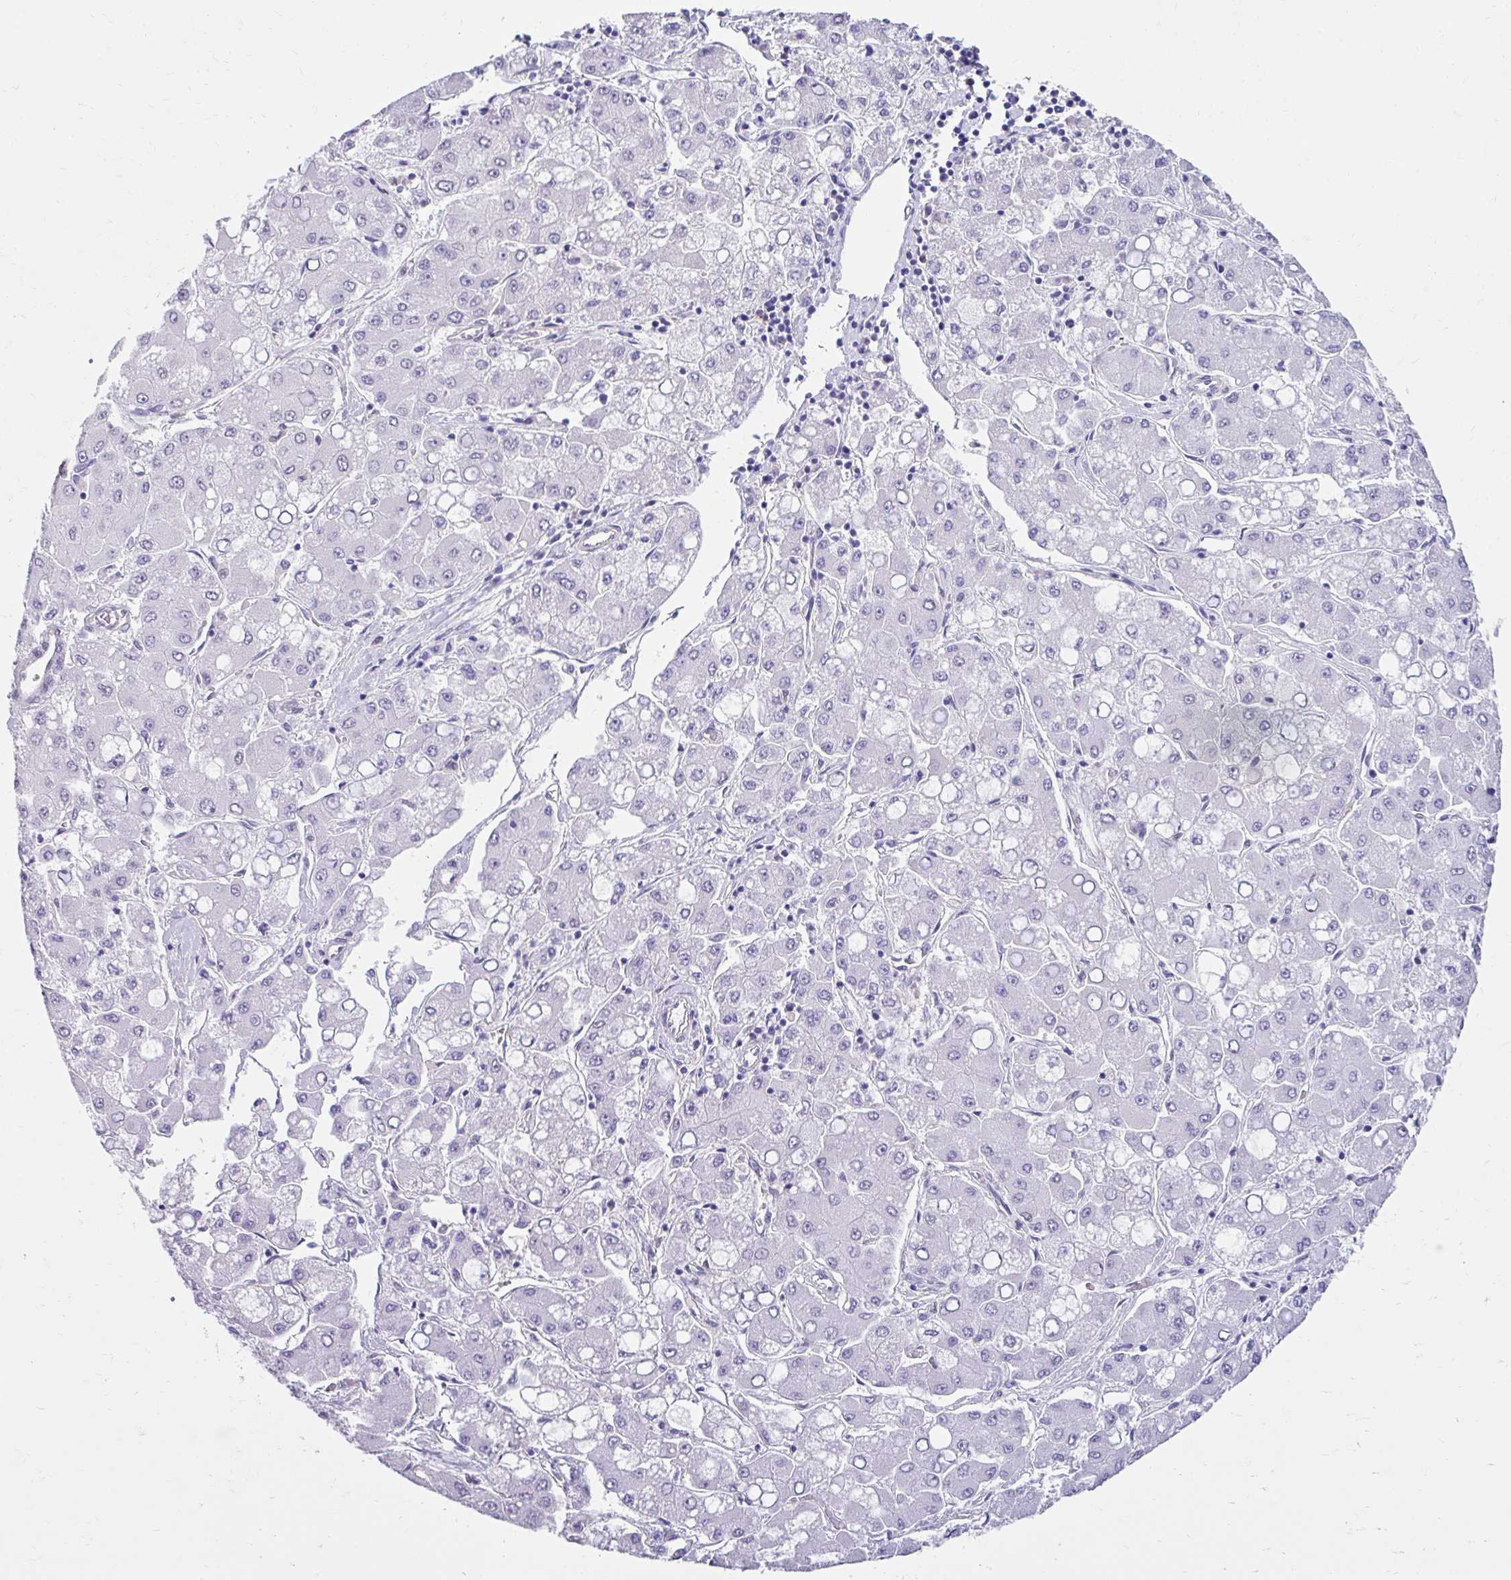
{"staining": {"intensity": "negative", "quantity": "none", "location": "none"}, "tissue": "liver cancer", "cell_type": "Tumor cells", "image_type": "cancer", "snomed": [{"axis": "morphology", "description": "Carcinoma, Hepatocellular, NOS"}, {"axis": "topography", "description": "Liver"}], "caption": "Immunohistochemistry (IHC) histopathology image of neoplastic tissue: liver cancer (hepatocellular carcinoma) stained with DAB exhibits no significant protein positivity in tumor cells. (Stains: DAB (3,3'-diaminobenzidine) IHC with hematoxylin counter stain, Microscopy: brightfield microscopy at high magnification).", "gene": "DCAF17", "patient": {"sex": "male", "age": 40}}